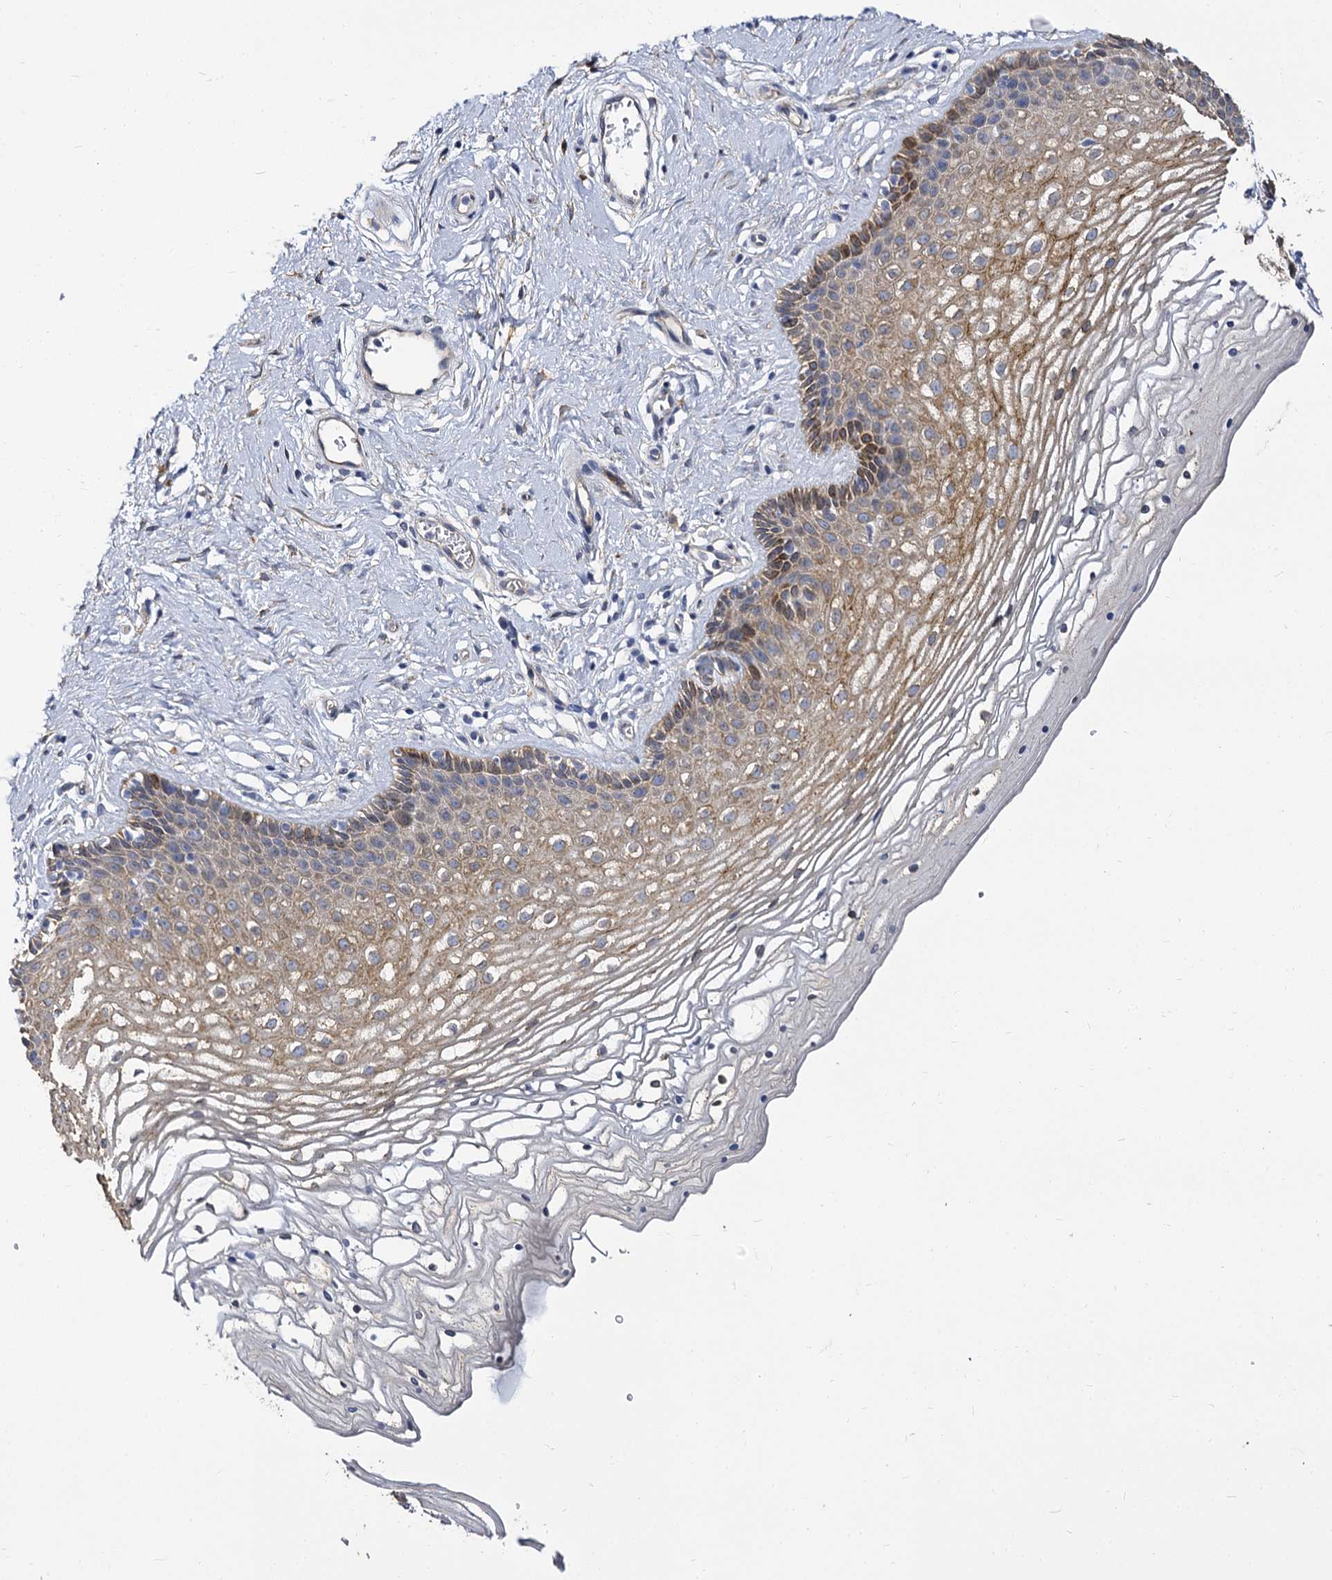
{"staining": {"intensity": "moderate", "quantity": "25%-75%", "location": "cytoplasmic/membranous"}, "tissue": "vagina", "cell_type": "Squamous epithelial cells", "image_type": "normal", "snomed": [{"axis": "morphology", "description": "Normal tissue, NOS"}, {"axis": "topography", "description": "Vagina"}], "caption": "This is an image of IHC staining of benign vagina, which shows moderate expression in the cytoplasmic/membranous of squamous epithelial cells.", "gene": "CBFB", "patient": {"sex": "female", "age": 46}}